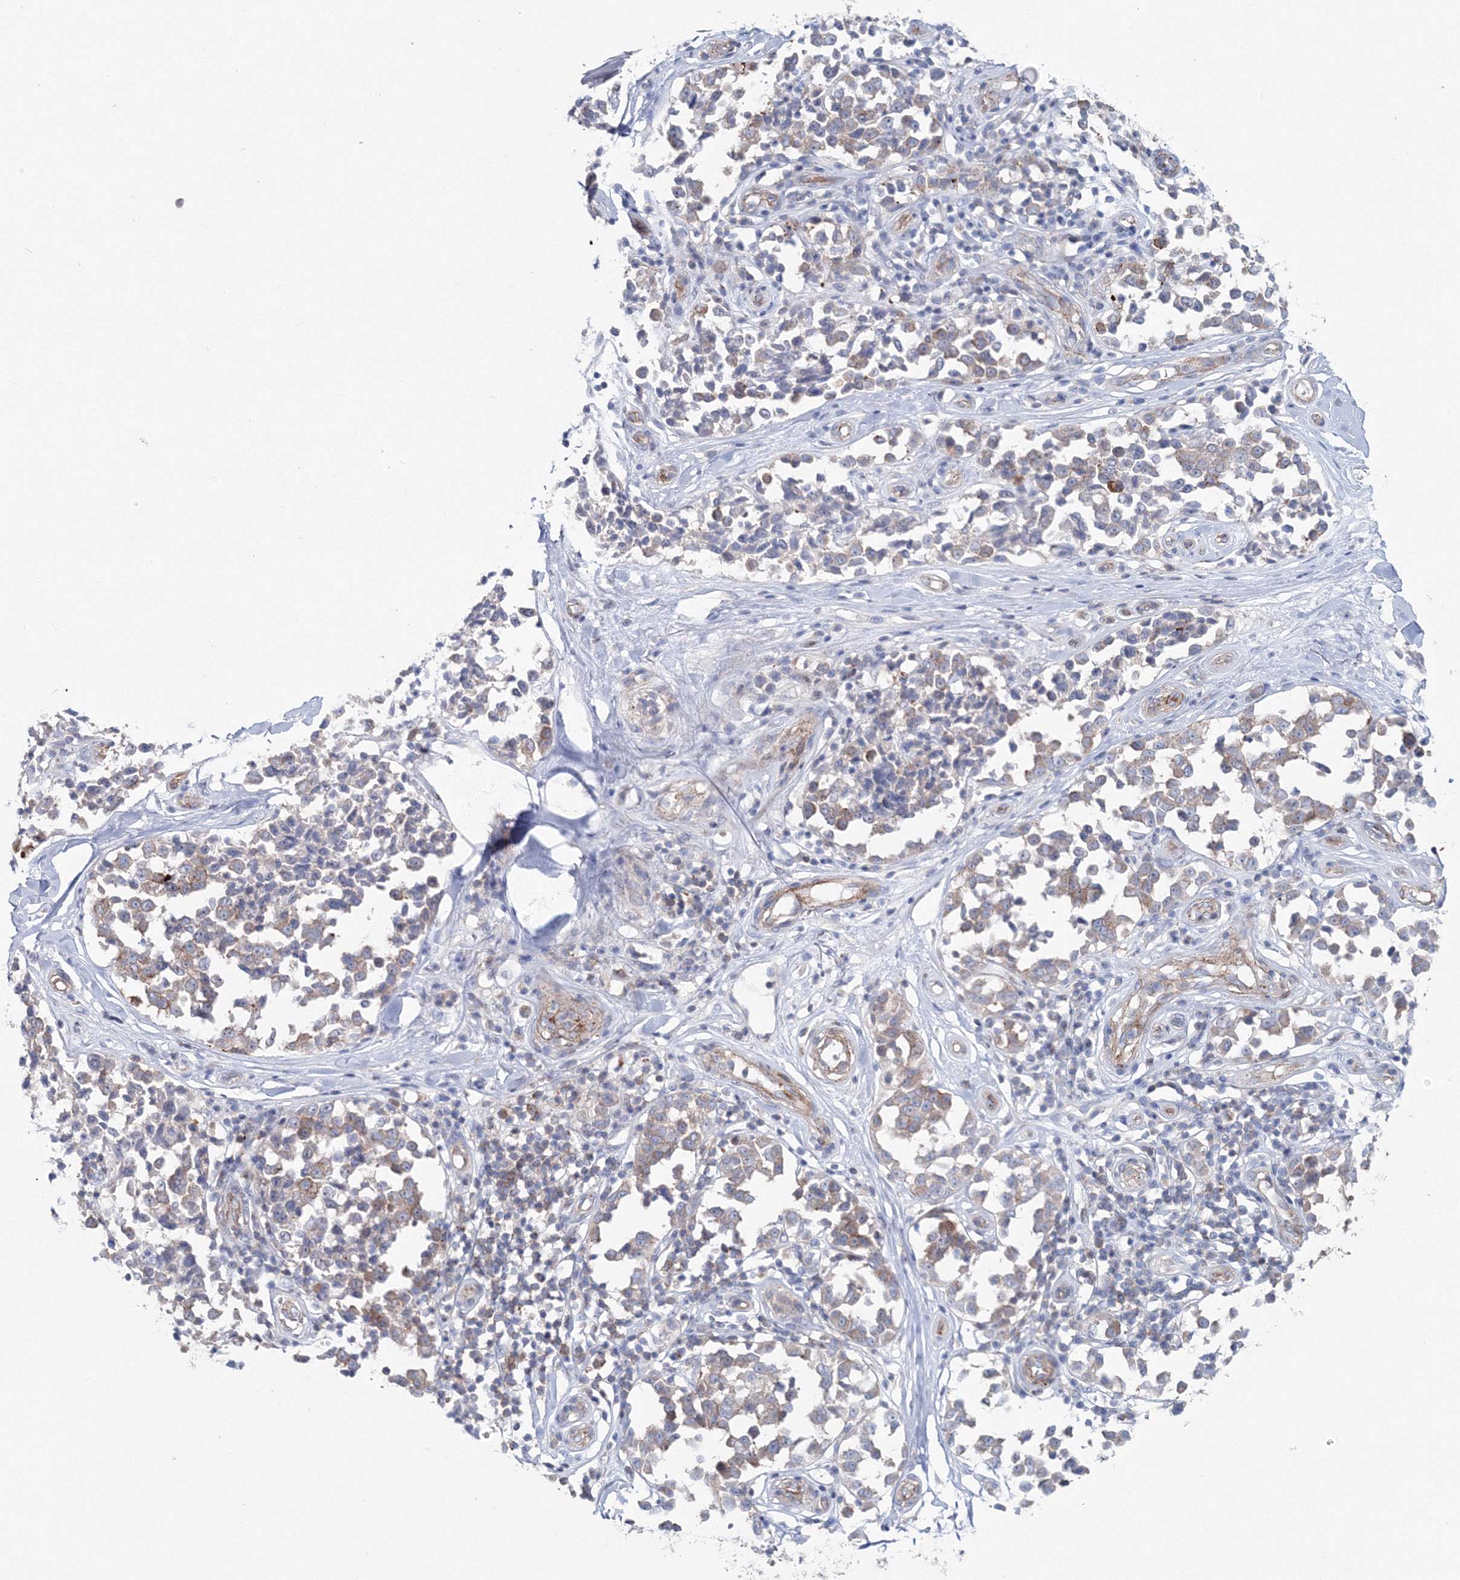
{"staining": {"intensity": "weak", "quantity": "<25%", "location": "cytoplasmic/membranous"}, "tissue": "melanoma", "cell_type": "Tumor cells", "image_type": "cancer", "snomed": [{"axis": "morphology", "description": "Malignant melanoma, NOS"}, {"axis": "topography", "description": "Skin"}], "caption": "Tumor cells are negative for brown protein staining in melanoma.", "gene": "GGA2", "patient": {"sex": "female", "age": 64}}